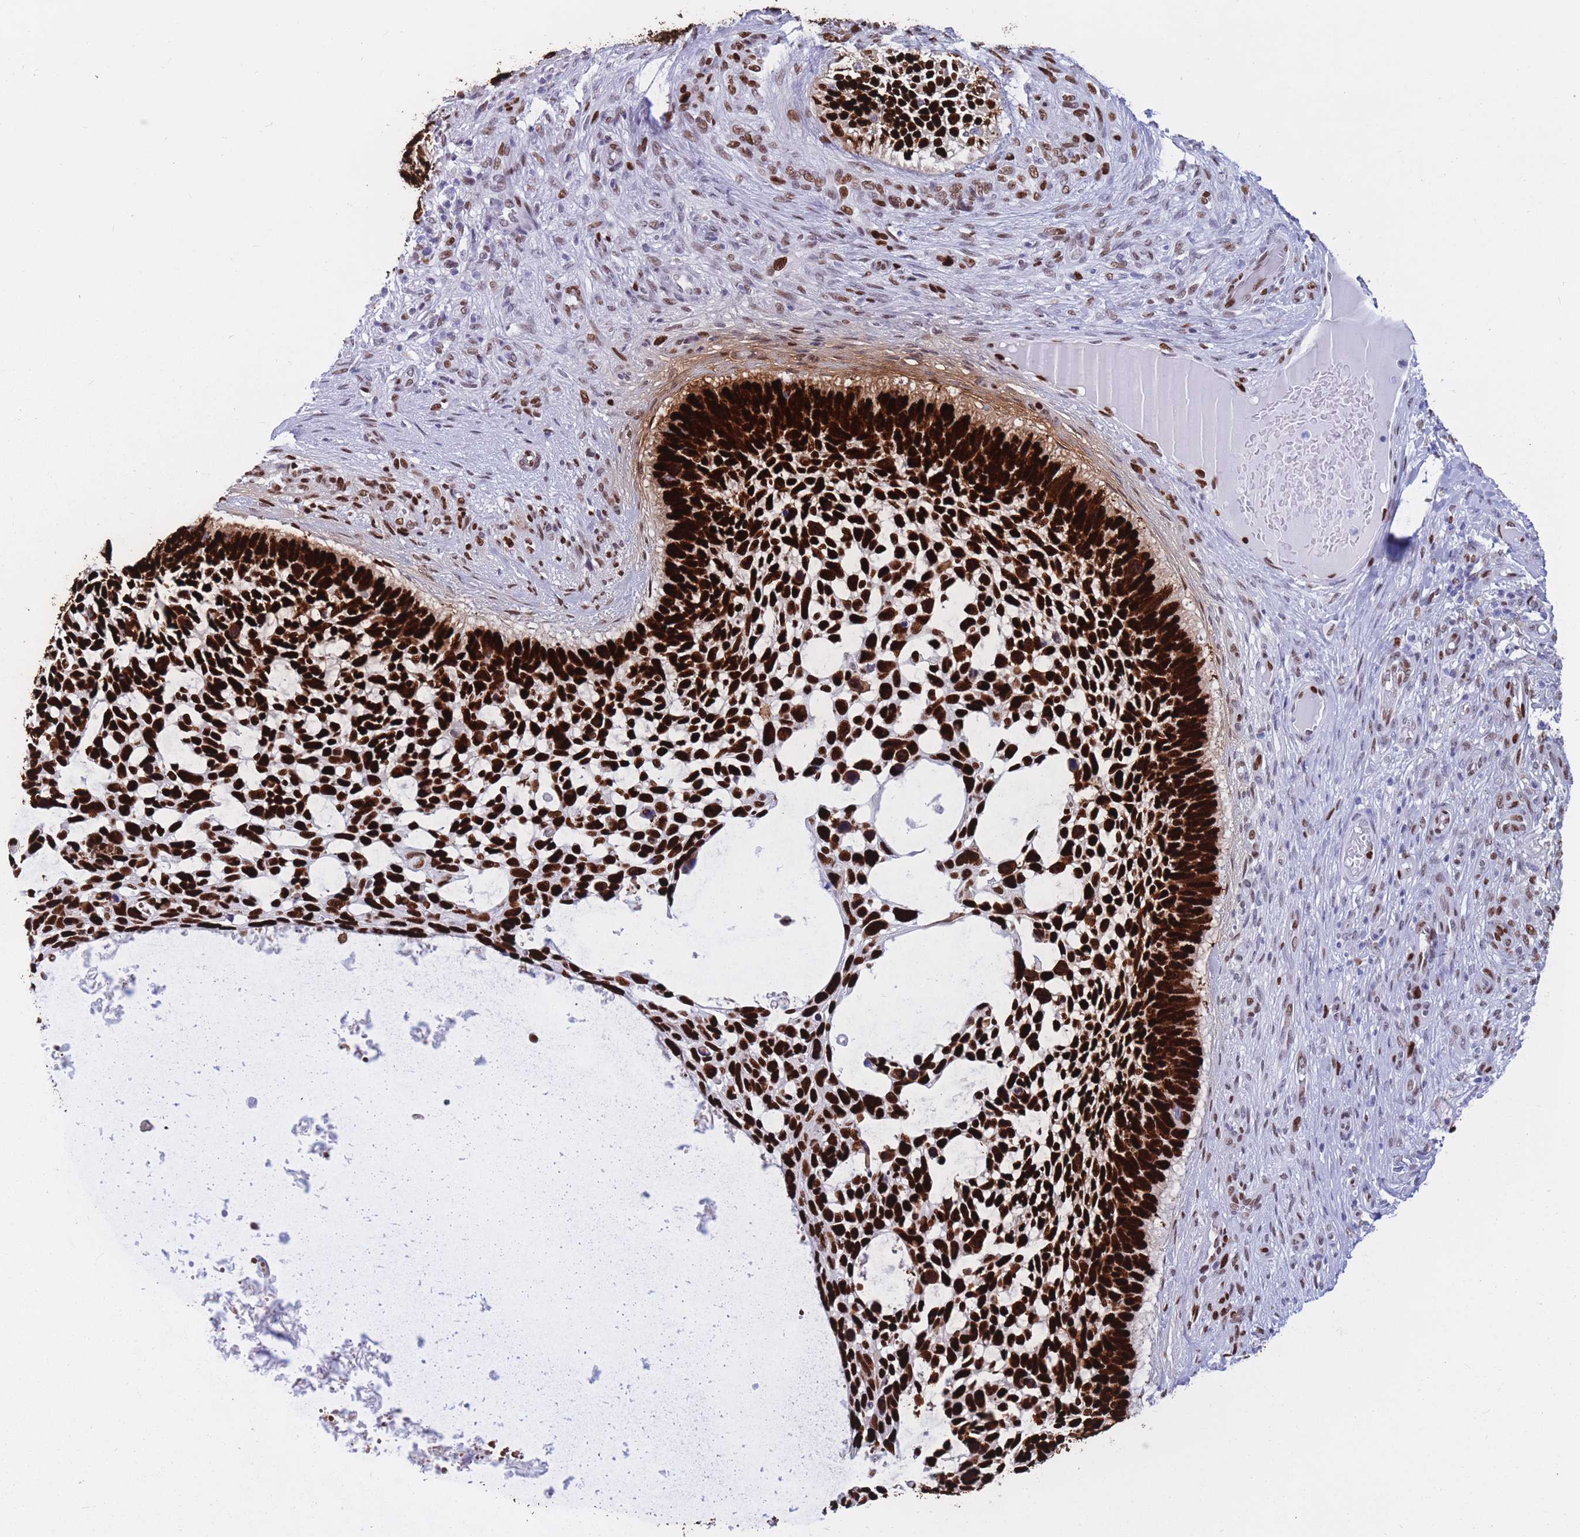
{"staining": {"intensity": "strong", "quantity": ">75%", "location": "nuclear"}, "tissue": "skin cancer", "cell_type": "Tumor cells", "image_type": "cancer", "snomed": [{"axis": "morphology", "description": "Basal cell carcinoma"}, {"axis": "topography", "description": "Skin"}], "caption": "This is an image of immunohistochemistry staining of skin cancer (basal cell carcinoma), which shows strong staining in the nuclear of tumor cells.", "gene": "NASP", "patient": {"sex": "male", "age": 88}}